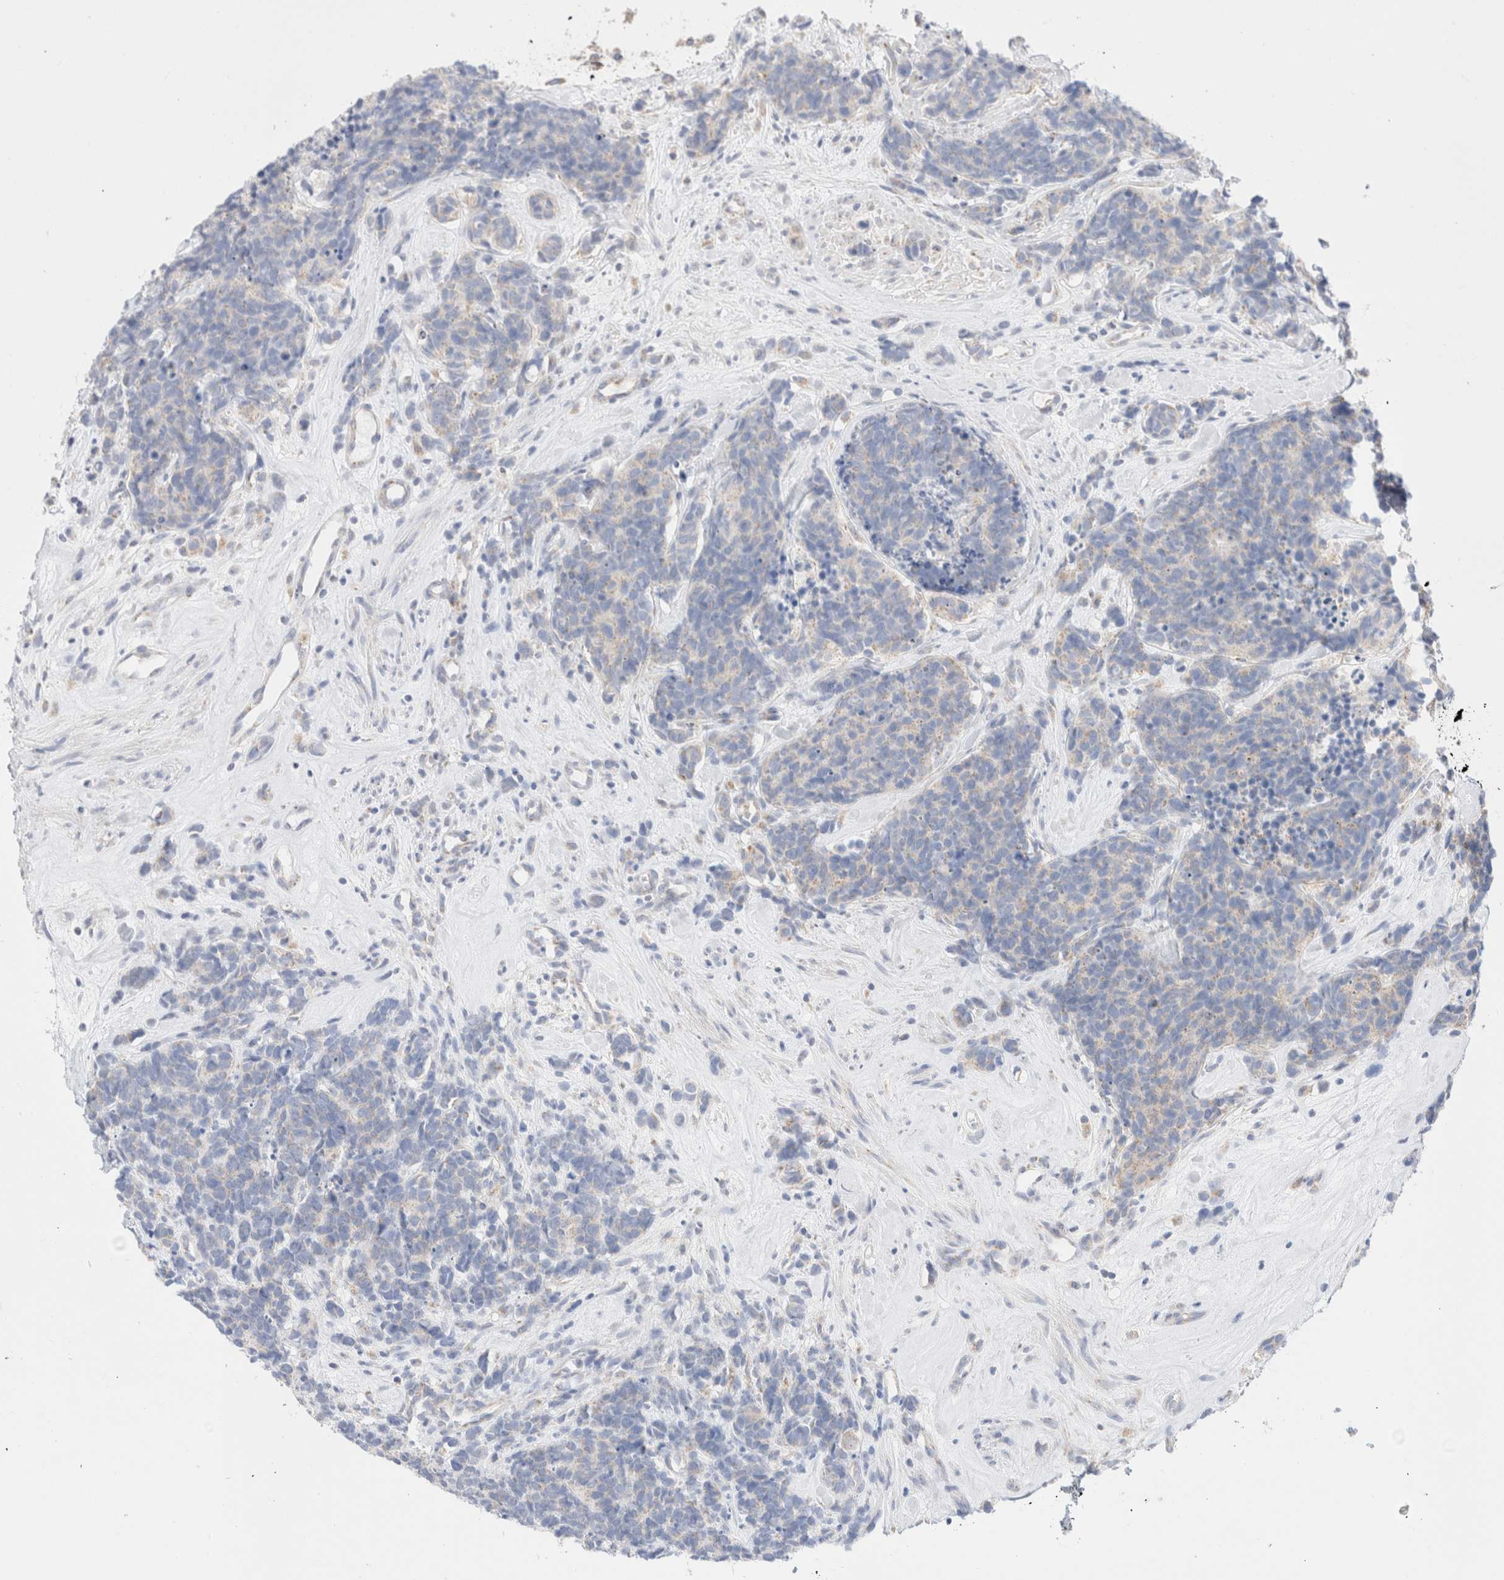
{"staining": {"intensity": "negative", "quantity": "none", "location": "none"}, "tissue": "carcinoid", "cell_type": "Tumor cells", "image_type": "cancer", "snomed": [{"axis": "morphology", "description": "Carcinoma, NOS"}, {"axis": "morphology", "description": "Carcinoid, malignant, NOS"}, {"axis": "topography", "description": "Urinary bladder"}], "caption": "A histopathology image of carcinoid (malignant) stained for a protein displays no brown staining in tumor cells.", "gene": "ATP6V1C1", "patient": {"sex": "male", "age": 57}}